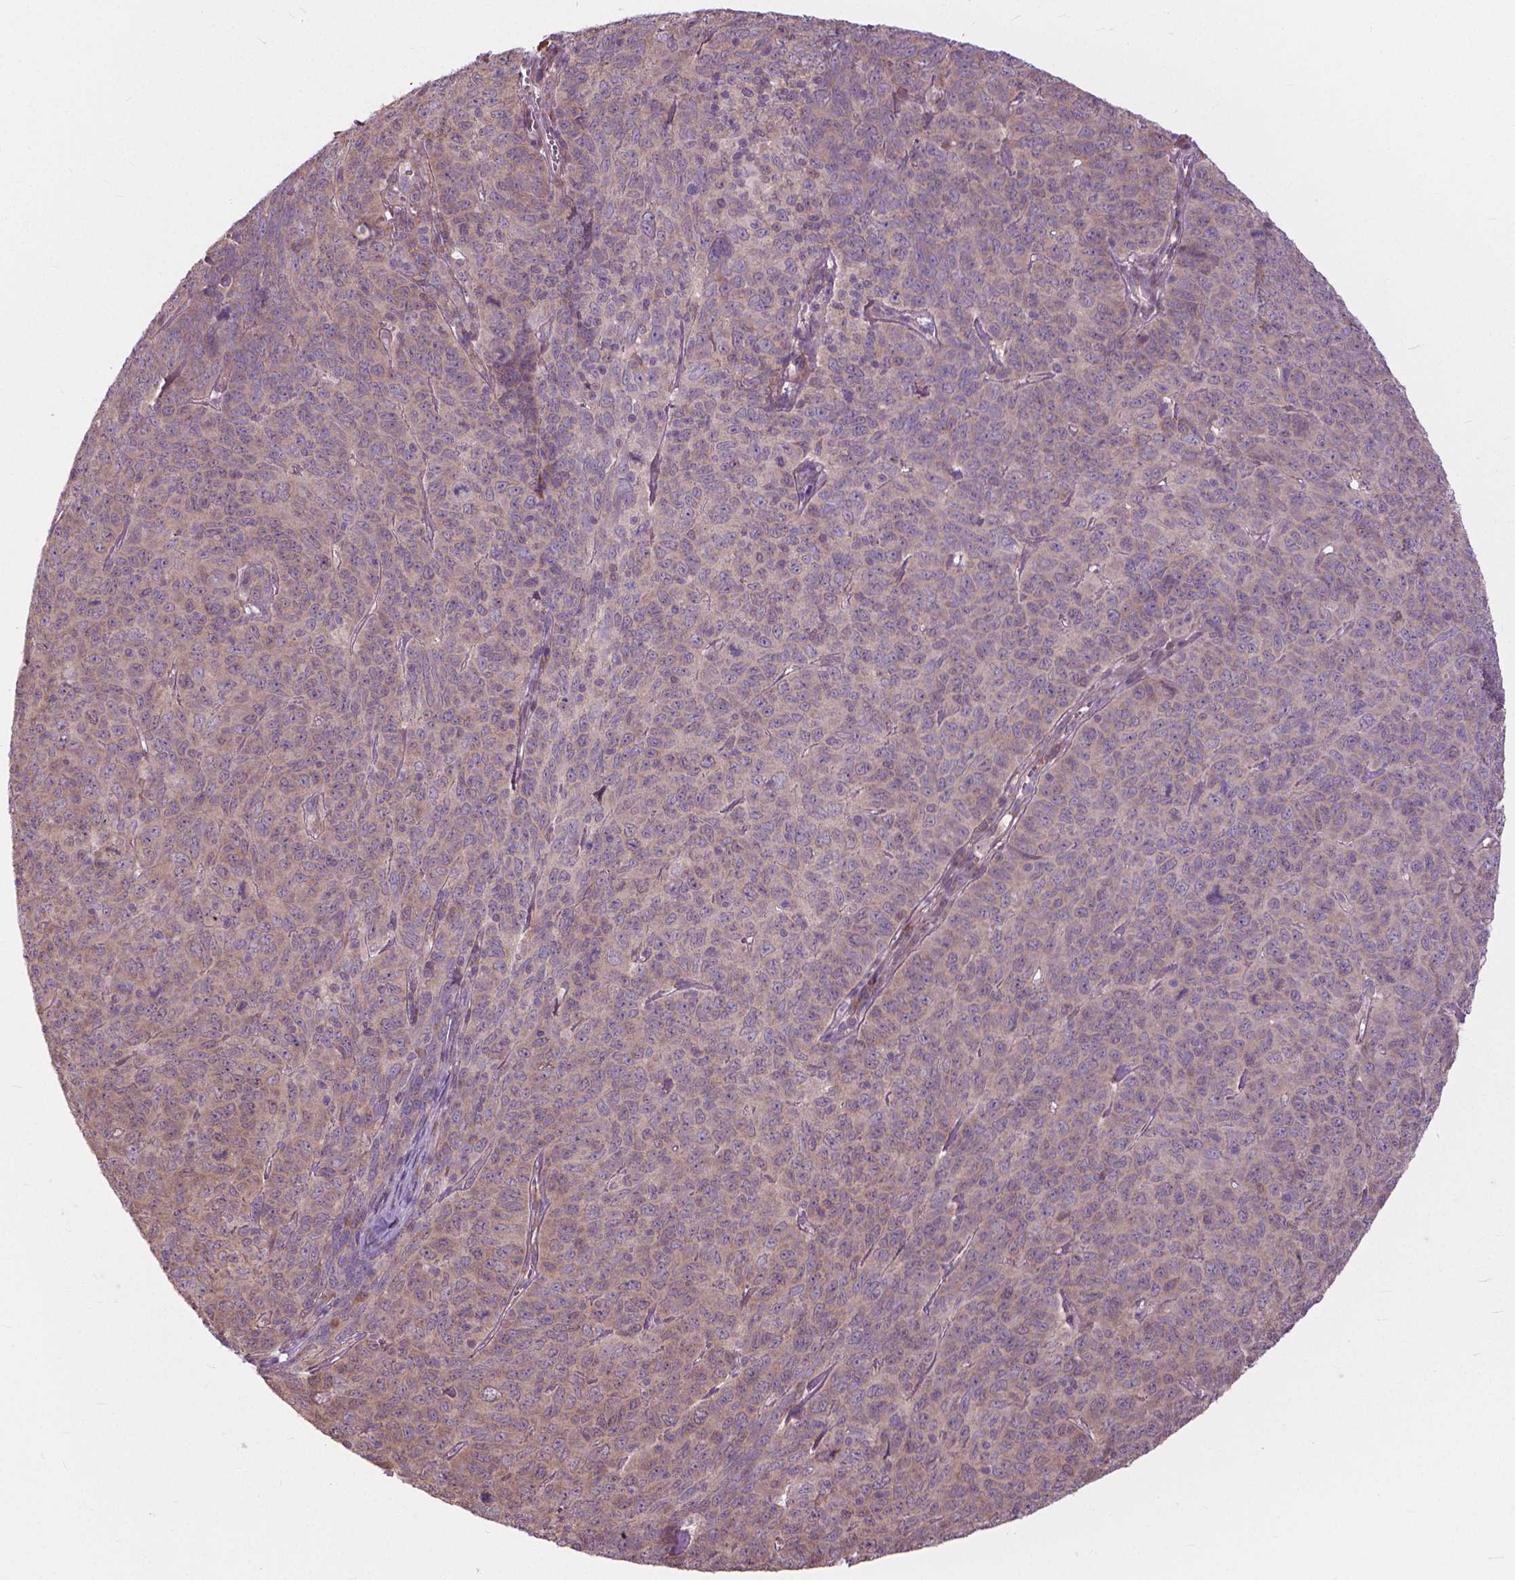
{"staining": {"intensity": "weak", "quantity": "<25%", "location": "cytoplasmic/membranous"}, "tissue": "skin cancer", "cell_type": "Tumor cells", "image_type": "cancer", "snomed": [{"axis": "morphology", "description": "Squamous cell carcinoma, NOS"}, {"axis": "topography", "description": "Skin"}, {"axis": "topography", "description": "Anal"}], "caption": "This is a histopathology image of immunohistochemistry (IHC) staining of skin cancer, which shows no staining in tumor cells. (Immunohistochemistry, brightfield microscopy, high magnification).", "gene": "NUDT1", "patient": {"sex": "female", "age": 51}}